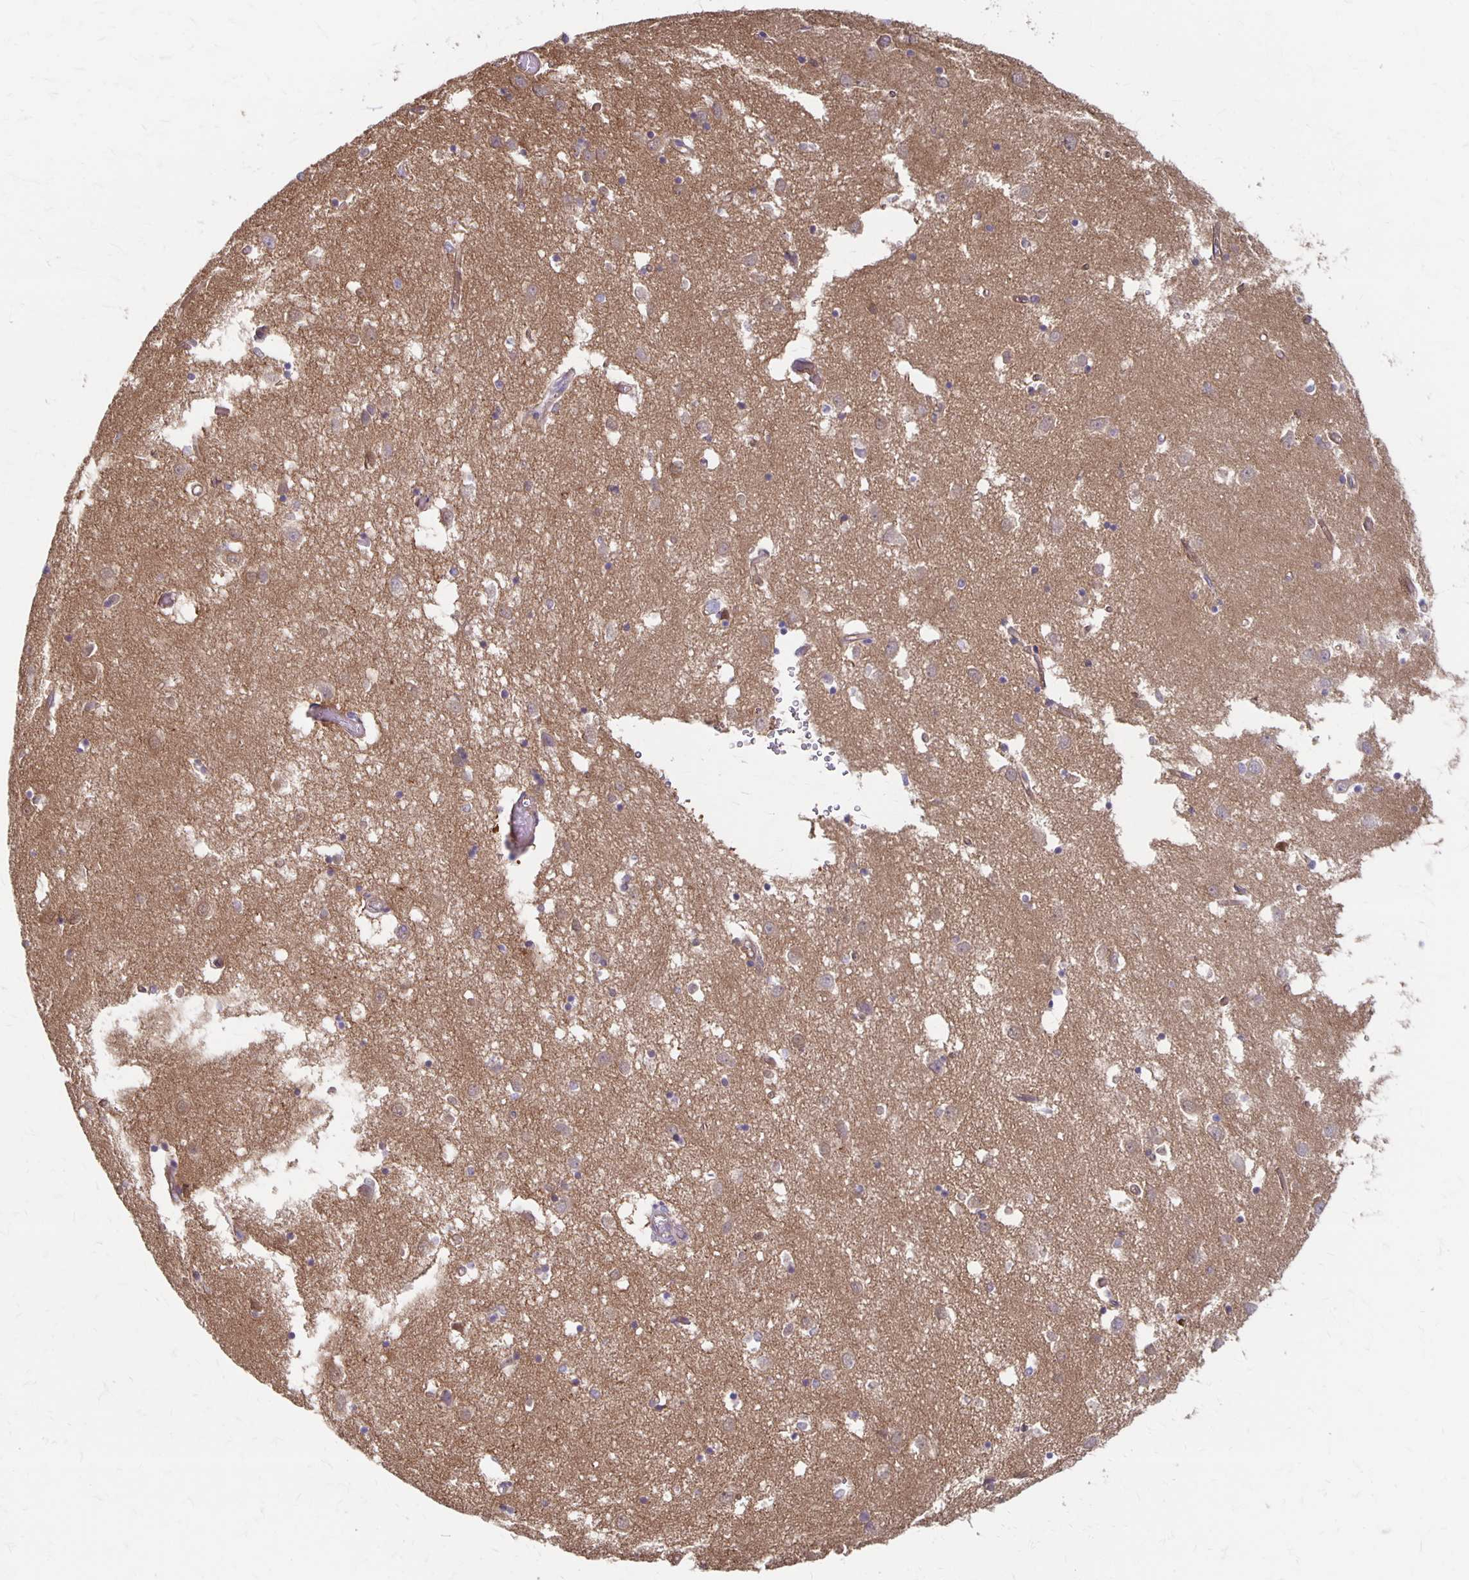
{"staining": {"intensity": "negative", "quantity": "none", "location": "none"}, "tissue": "caudate", "cell_type": "Glial cells", "image_type": "normal", "snomed": [{"axis": "morphology", "description": "Normal tissue, NOS"}, {"axis": "topography", "description": "Lateral ventricle wall"}], "caption": "The micrograph demonstrates no significant expression in glial cells of caudate. (DAB (3,3'-diaminobenzidine) immunohistochemistry (IHC) visualized using brightfield microscopy, high magnification).", "gene": "PPP1R3E", "patient": {"sex": "male", "age": 70}}